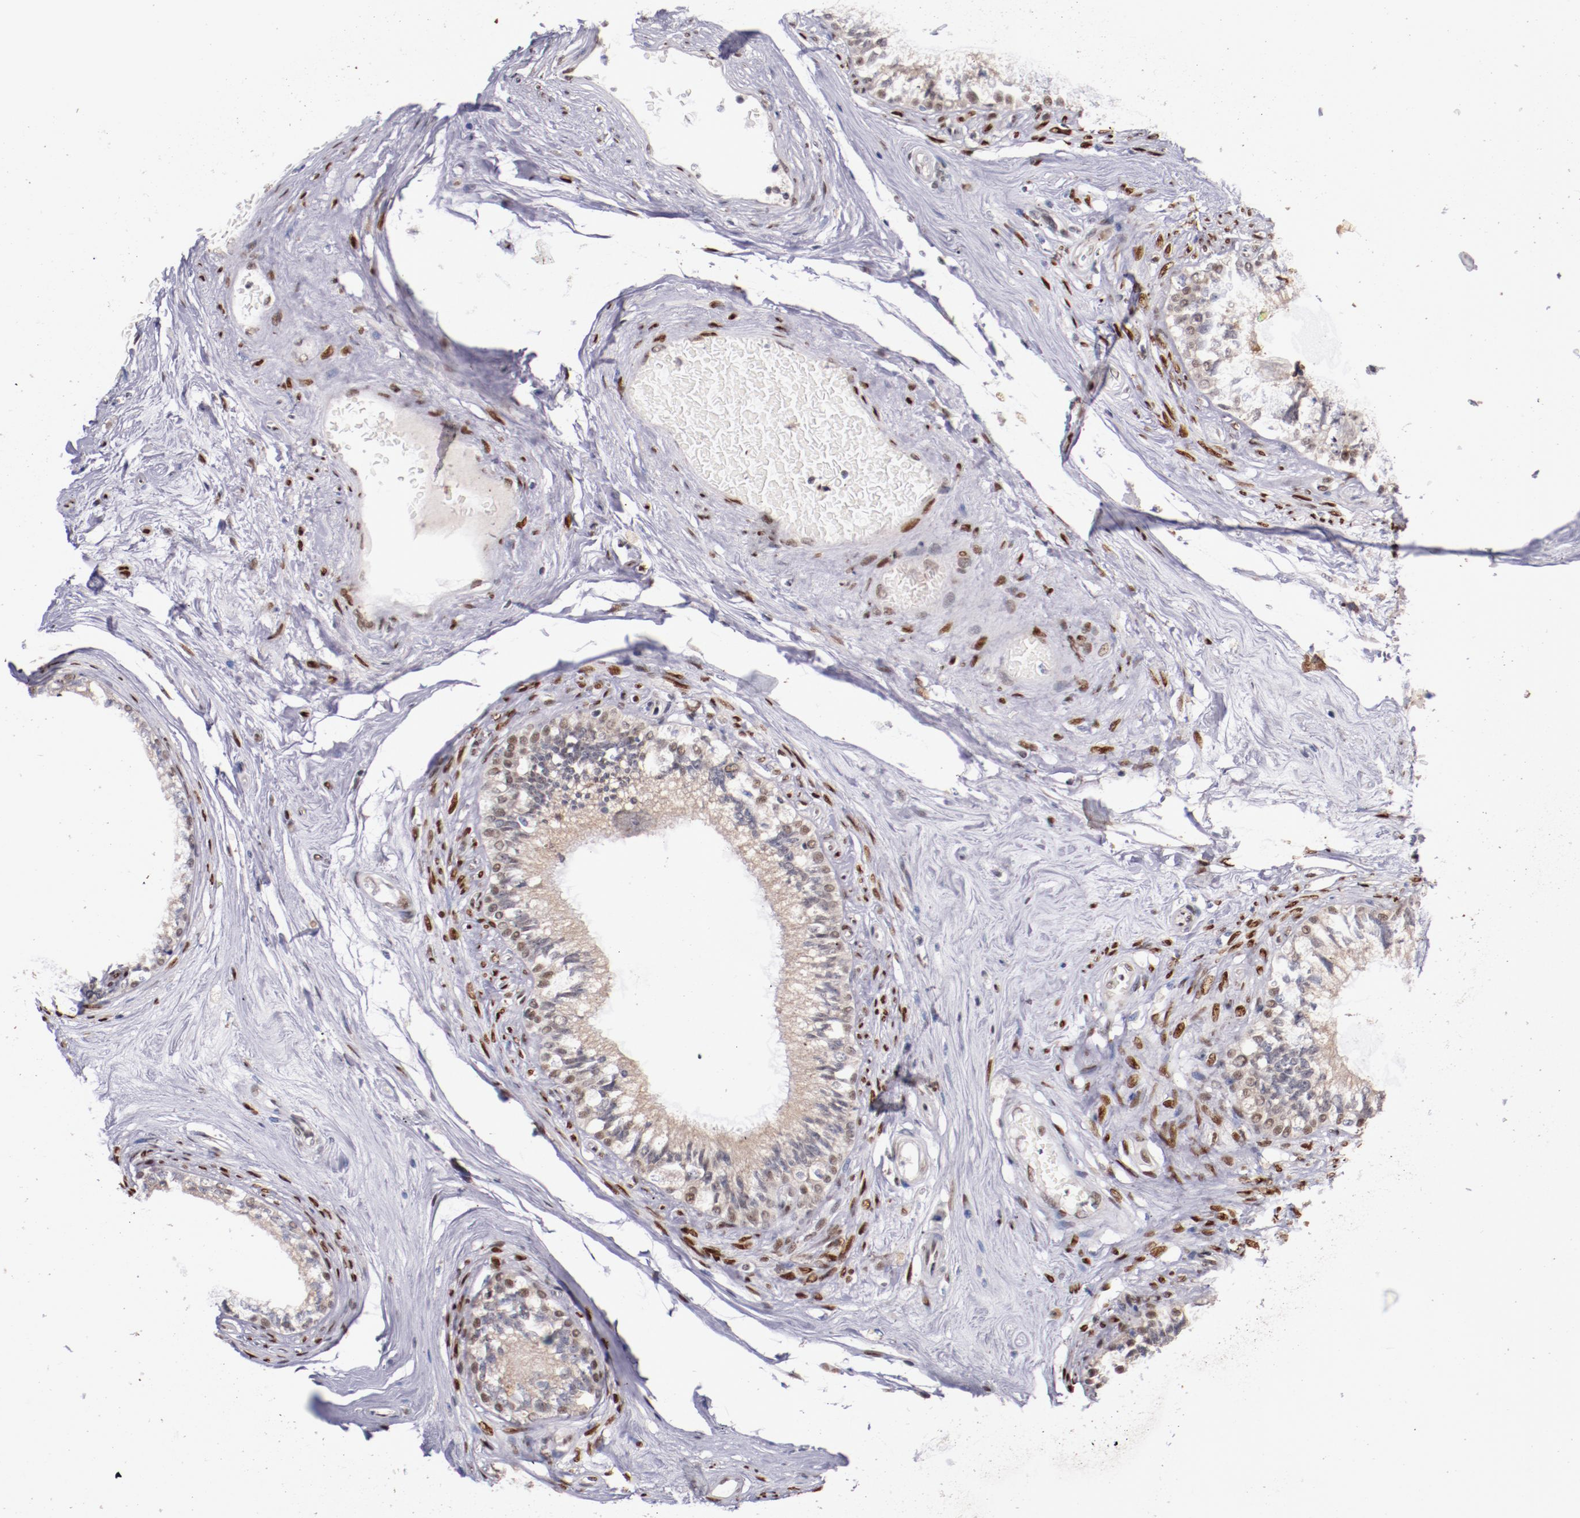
{"staining": {"intensity": "weak", "quantity": "<25%", "location": "cytoplasmic/membranous,nuclear"}, "tissue": "epididymis", "cell_type": "Glandular cells", "image_type": "normal", "snomed": [{"axis": "morphology", "description": "Normal tissue, NOS"}, {"axis": "morphology", "description": "Inflammation, NOS"}, {"axis": "topography", "description": "Epididymis"}], "caption": "Immunohistochemistry (IHC) image of unremarkable epididymis: epididymis stained with DAB demonstrates no significant protein positivity in glandular cells. The staining was performed using DAB (3,3'-diaminobenzidine) to visualize the protein expression in brown, while the nuclei were stained in blue with hematoxylin (Magnification: 20x).", "gene": "SRF", "patient": {"sex": "male", "age": 84}}